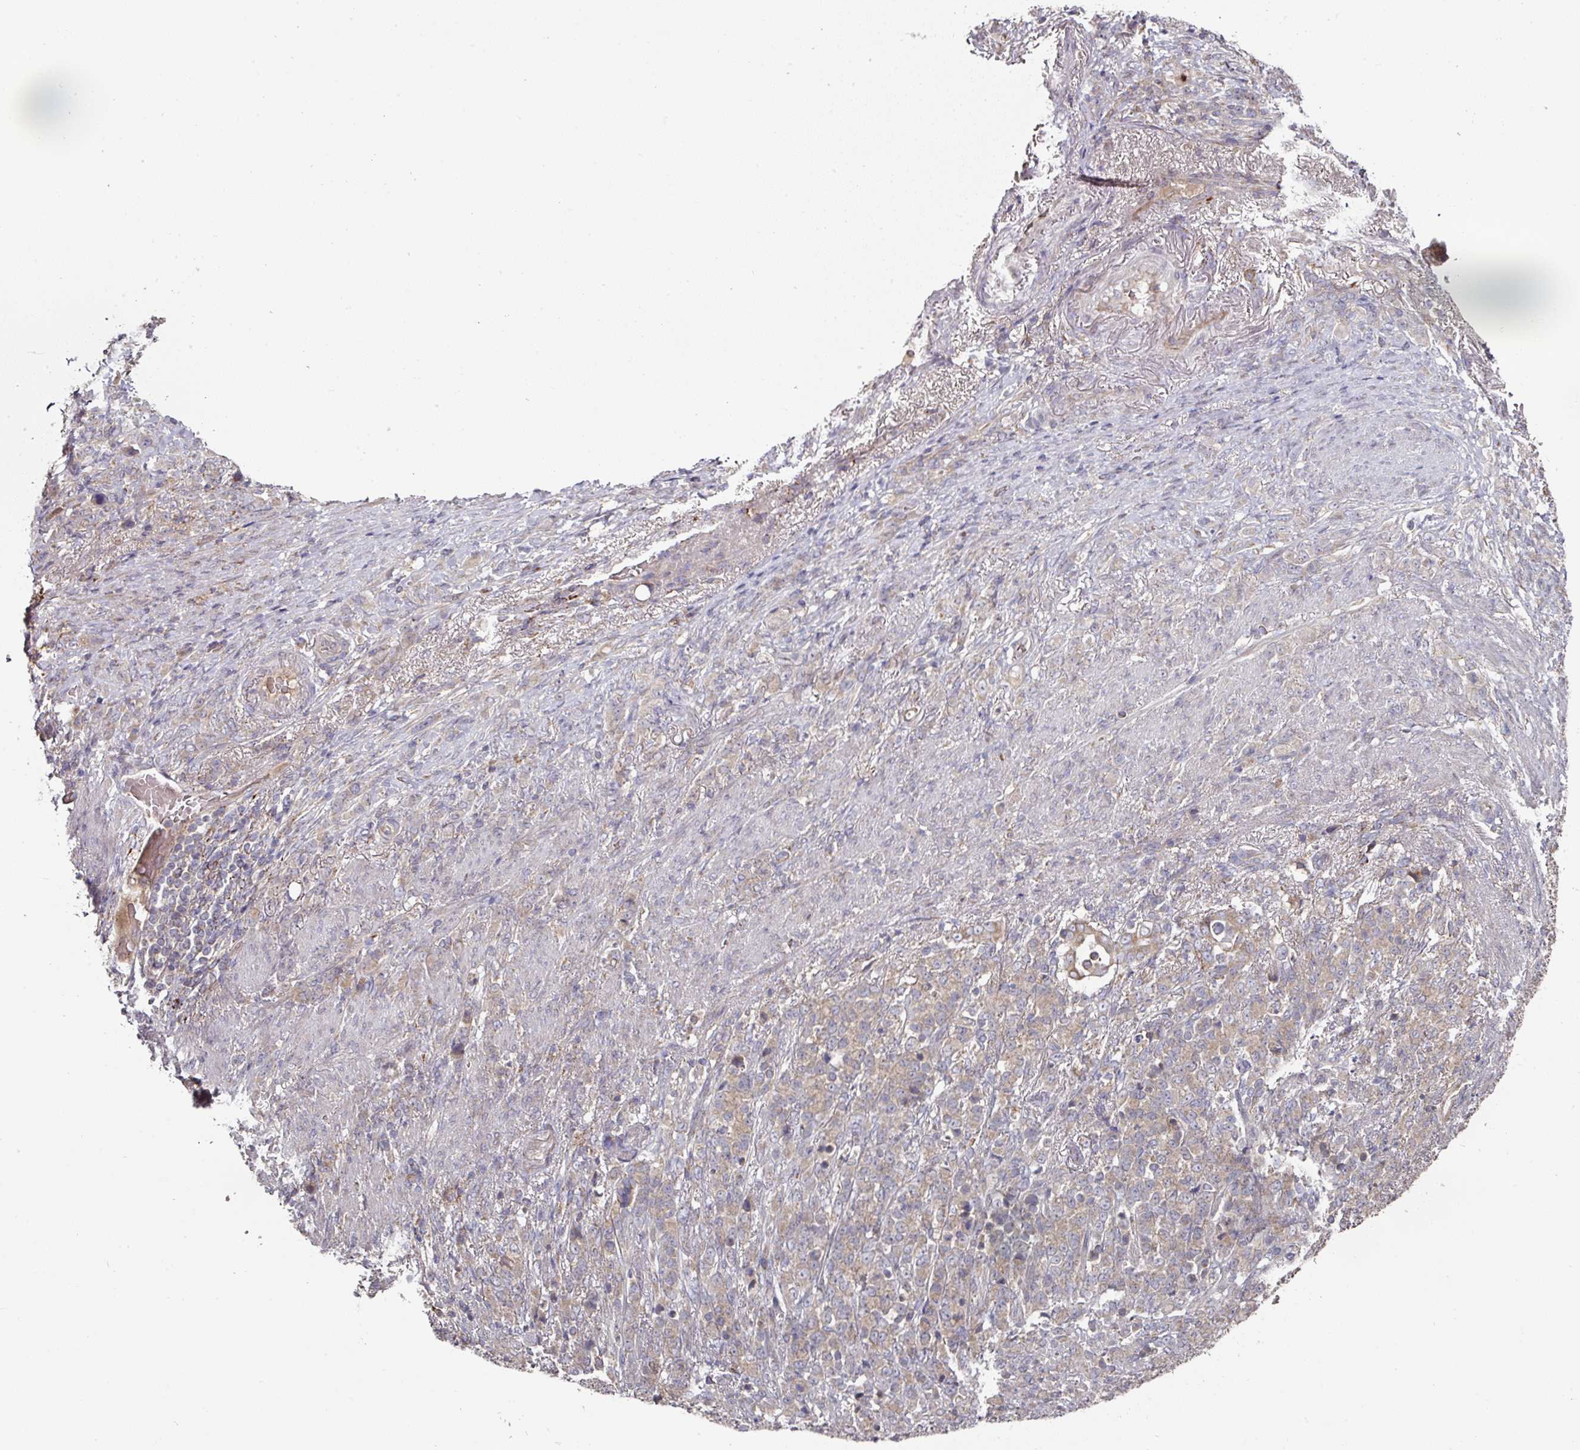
{"staining": {"intensity": "weak", "quantity": "<25%", "location": "cytoplasmic/membranous"}, "tissue": "stomach cancer", "cell_type": "Tumor cells", "image_type": "cancer", "snomed": [{"axis": "morphology", "description": "Adenocarcinoma, NOS"}, {"axis": "topography", "description": "Stomach"}], "caption": "A high-resolution micrograph shows IHC staining of stomach cancer (adenocarcinoma), which displays no significant expression in tumor cells. (DAB immunohistochemistry (IHC), high magnification).", "gene": "DNAJC7", "patient": {"sex": "female", "age": 79}}